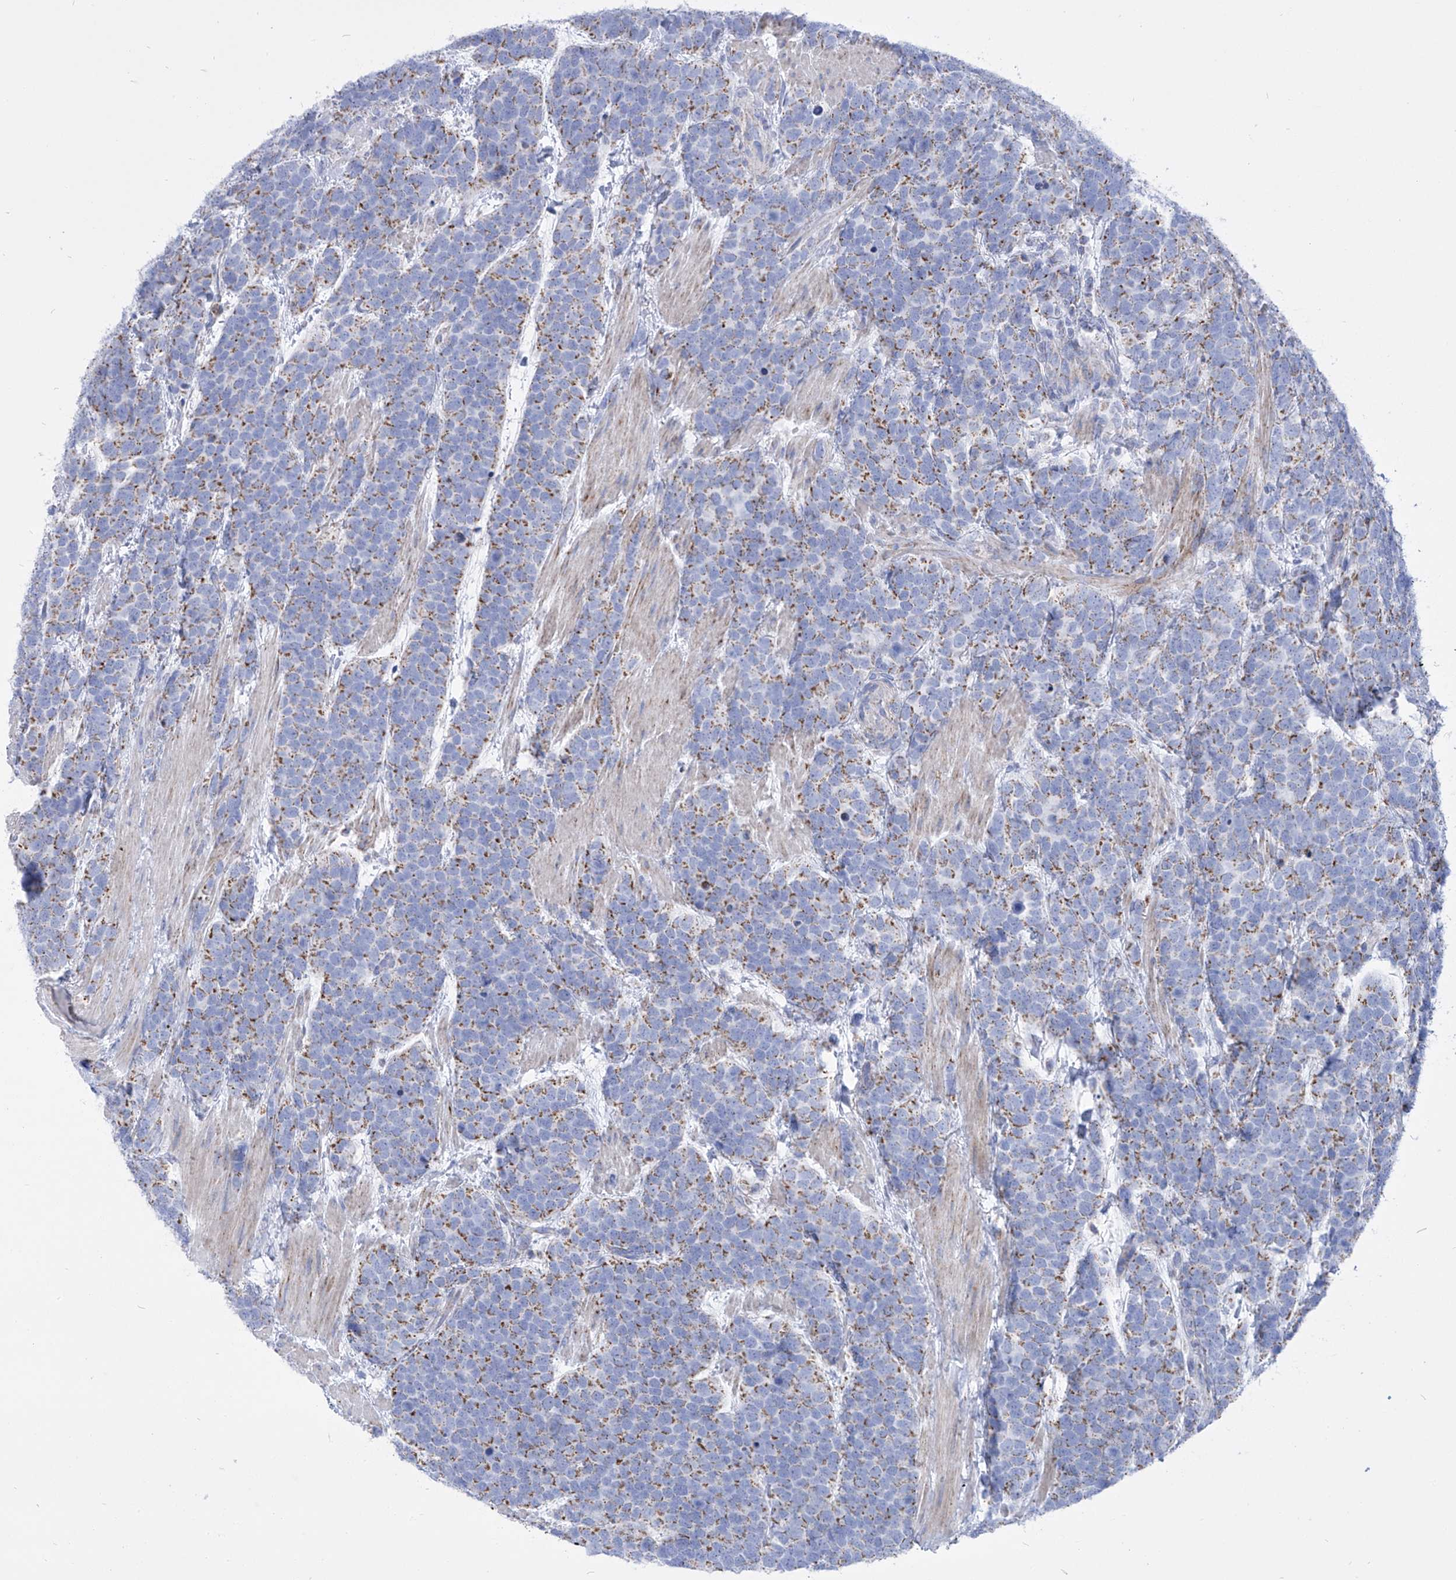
{"staining": {"intensity": "moderate", "quantity": "25%-75%", "location": "cytoplasmic/membranous"}, "tissue": "urothelial cancer", "cell_type": "Tumor cells", "image_type": "cancer", "snomed": [{"axis": "morphology", "description": "Urothelial carcinoma, High grade"}, {"axis": "topography", "description": "Urinary bladder"}], "caption": "This image shows immunohistochemistry (IHC) staining of human urothelial cancer, with medium moderate cytoplasmic/membranous expression in about 25%-75% of tumor cells.", "gene": "COQ3", "patient": {"sex": "female", "age": 82}}